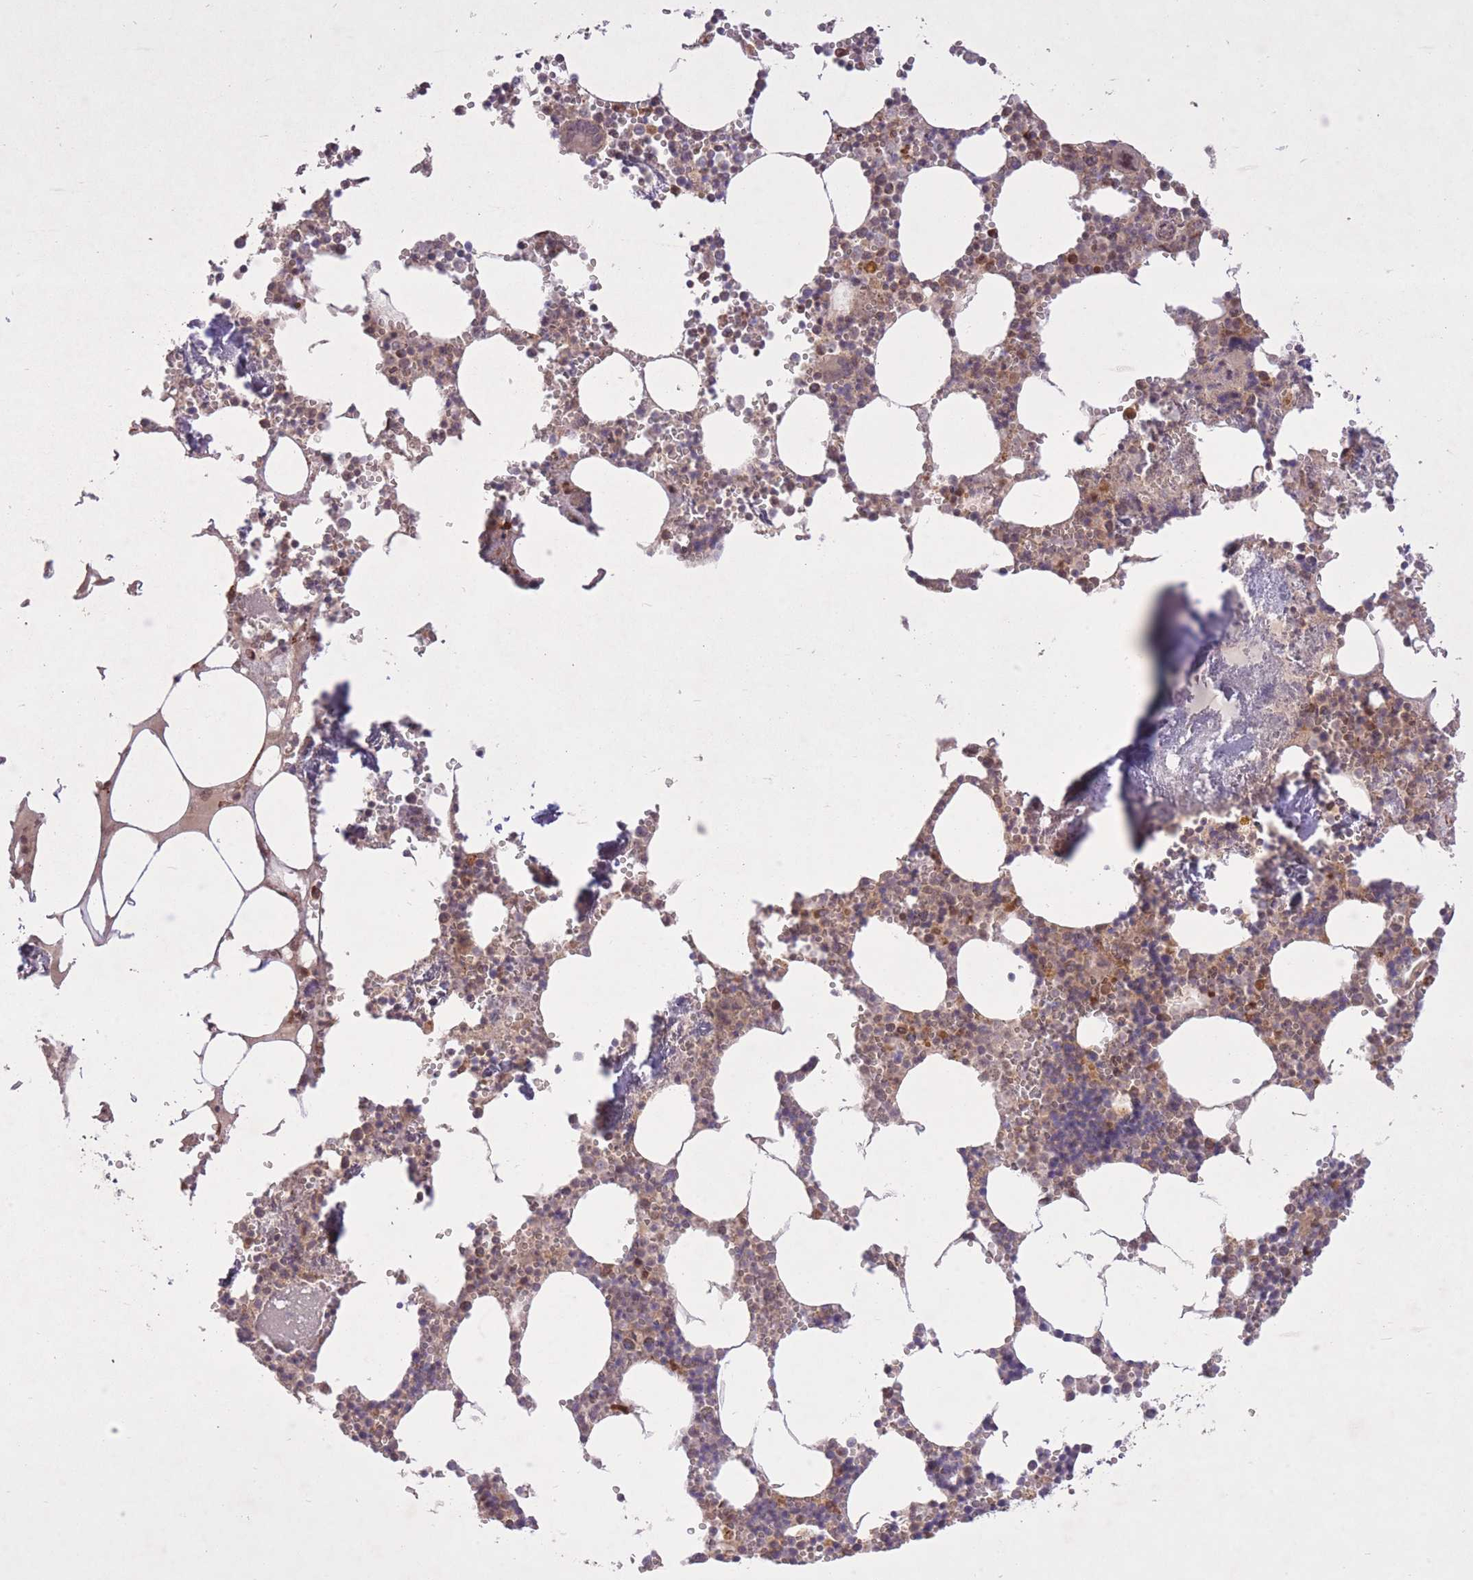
{"staining": {"intensity": "moderate", "quantity": "<25%", "location": "cytoplasmic/membranous,nuclear"}, "tissue": "bone marrow", "cell_type": "Hematopoietic cells", "image_type": "normal", "snomed": [{"axis": "morphology", "description": "Normal tissue, NOS"}, {"axis": "topography", "description": "Bone marrow"}], "caption": "Moderate cytoplasmic/membranous,nuclear staining is seen in approximately <25% of hematopoietic cells in normal bone marrow.", "gene": "ZNF391", "patient": {"sex": "male", "age": 54}}